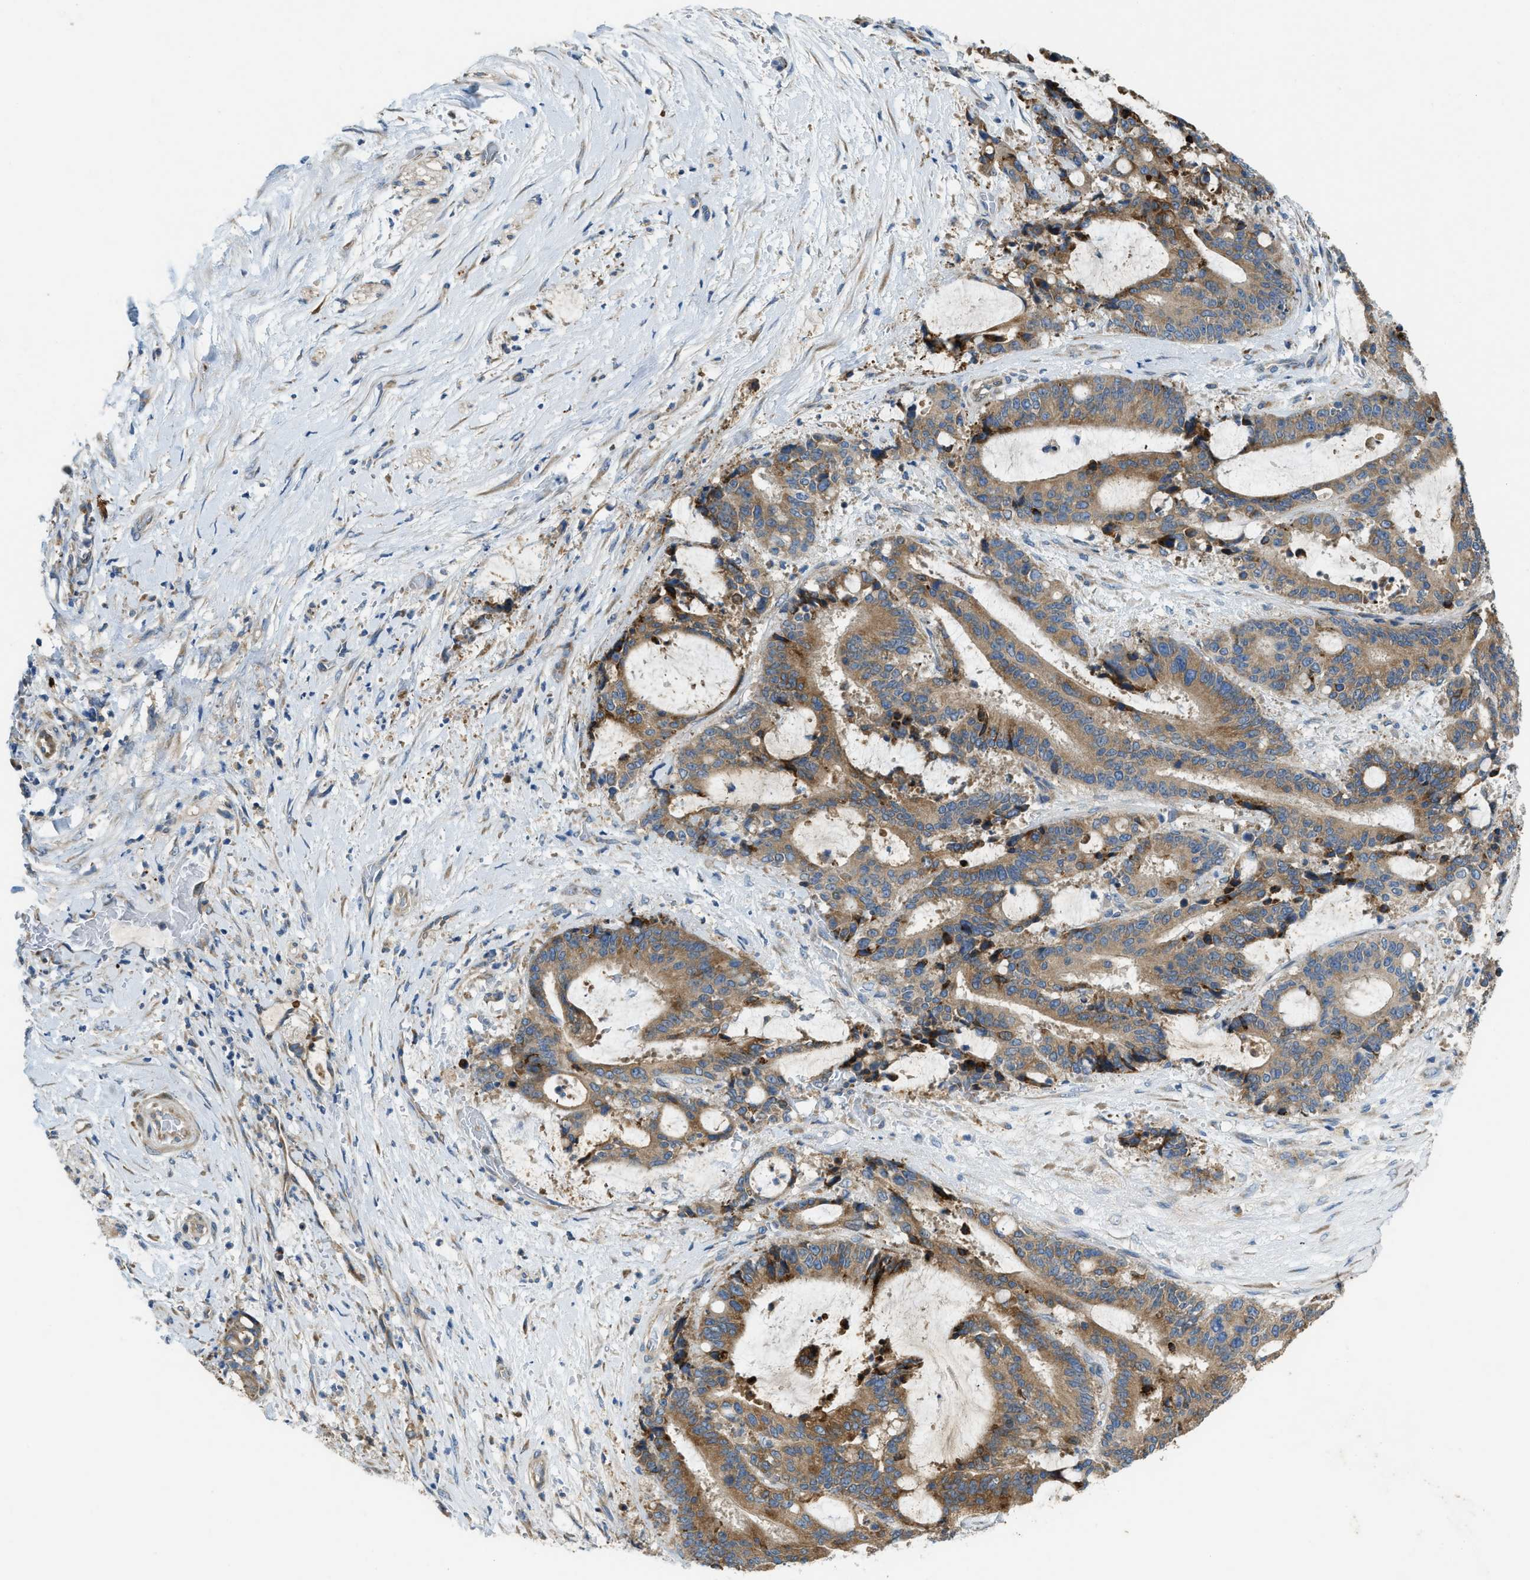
{"staining": {"intensity": "strong", "quantity": ">75%", "location": "cytoplasmic/membranous"}, "tissue": "liver cancer", "cell_type": "Tumor cells", "image_type": "cancer", "snomed": [{"axis": "morphology", "description": "Normal tissue, NOS"}, {"axis": "morphology", "description": "Cholangiocarcinoma"}, {"axis": "topography", "description": "Liver"}, {"axis": "topography", "description": "Peripheral nerve tissue"}], "caption": "Liver cancer stained with a protein marker shows strong staining in tumor cells.", "gene": "TMEM68", "patient": {"sex": "female", "age": 73}}